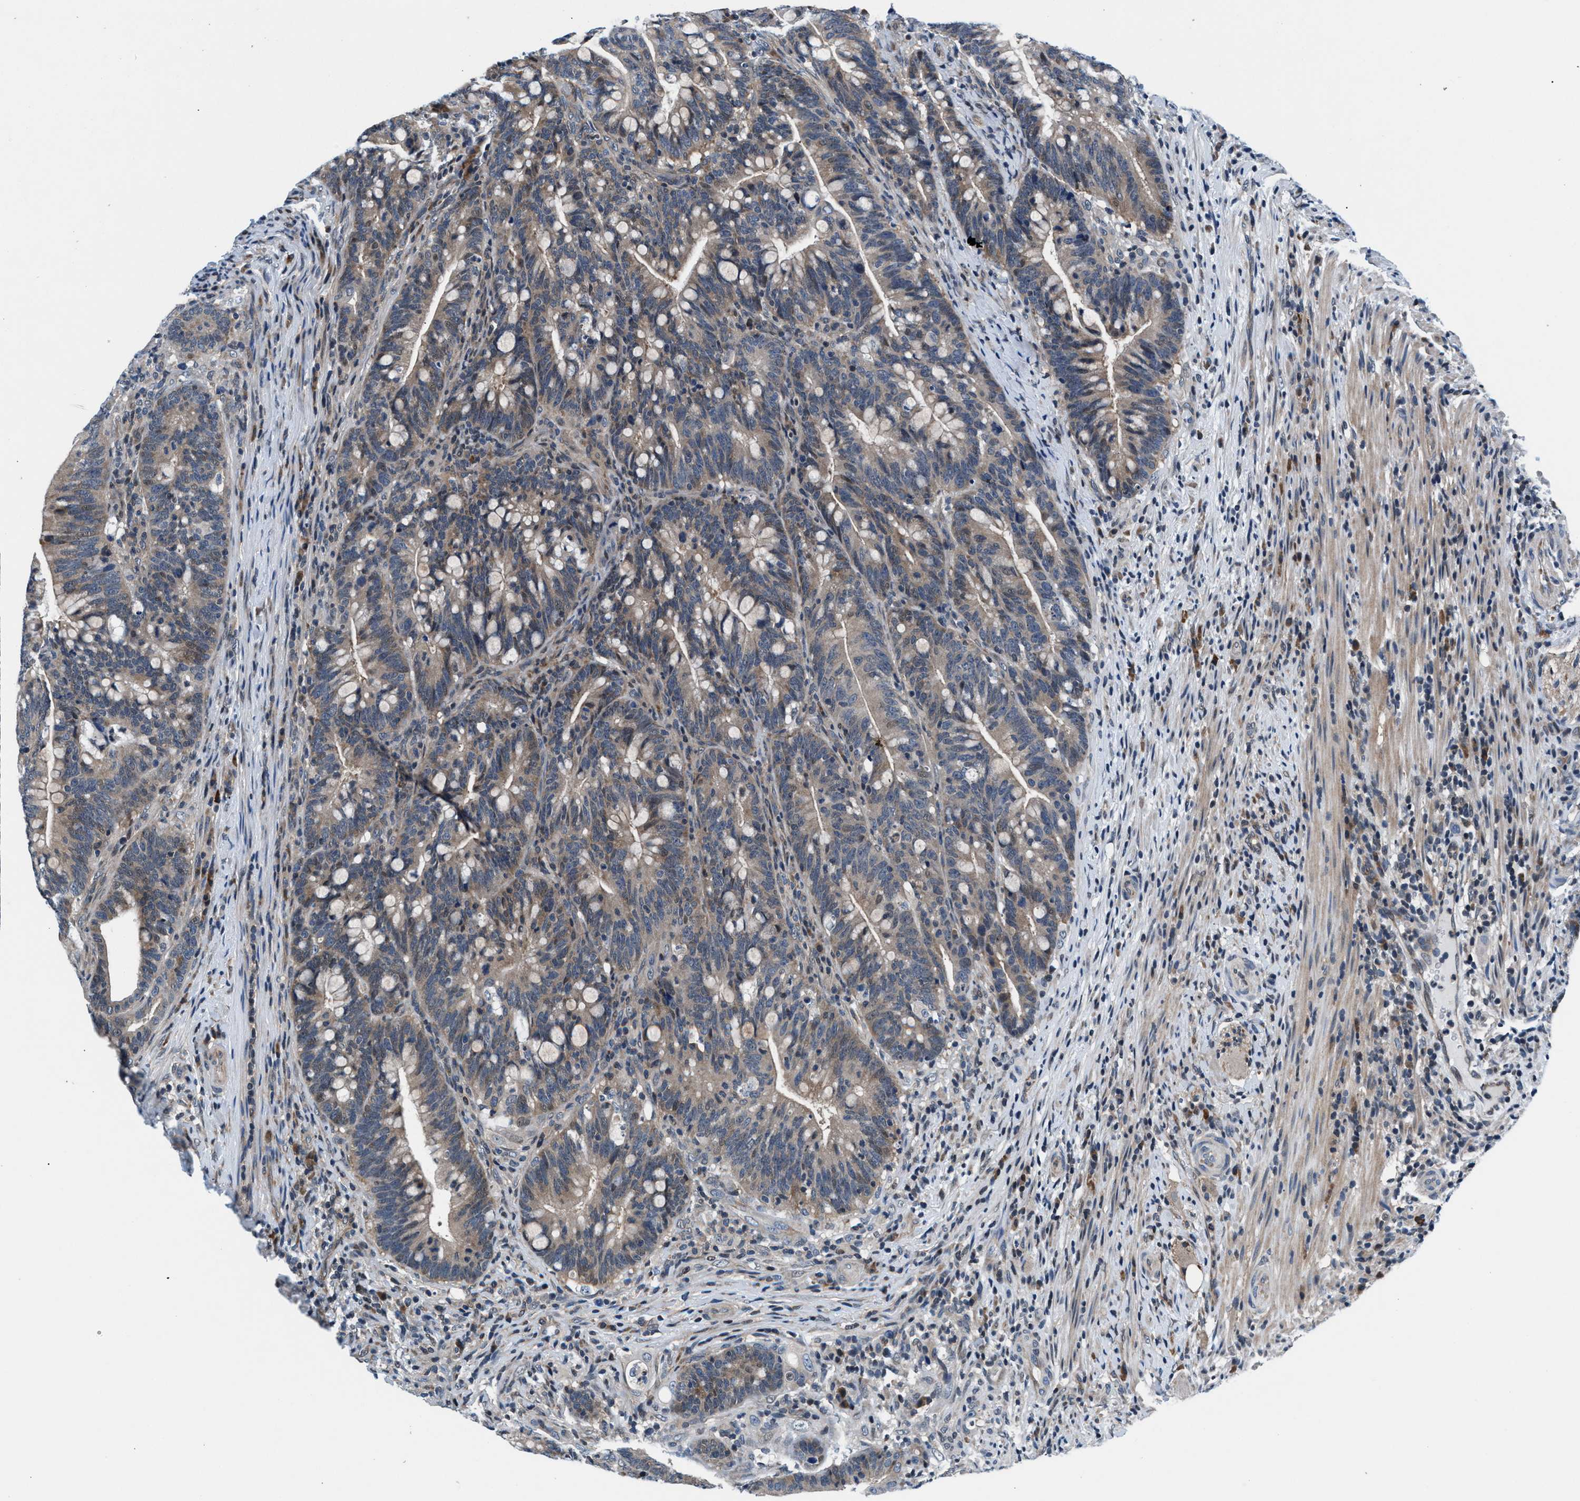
{"staining": {"intensity": "weak", "quantity": "<25%", "location": "cytoplasmic/membranous"}, "tissue": "colorectal cancer", "cell_type": "Tumor cells", "image_type": "cancer", "snomed": [{"axis": "morphology", "description": "Adenocarcinoma, NOS"}, {"axis": "topography", "description": "Colon"}], "caption": "Photomicrograph shows no protein expression in tumor cells of adenocarcinoma (colorectal) tissue.", "gene": "PRPSAP2", "patient": {"sex": "female", "age": 66}}